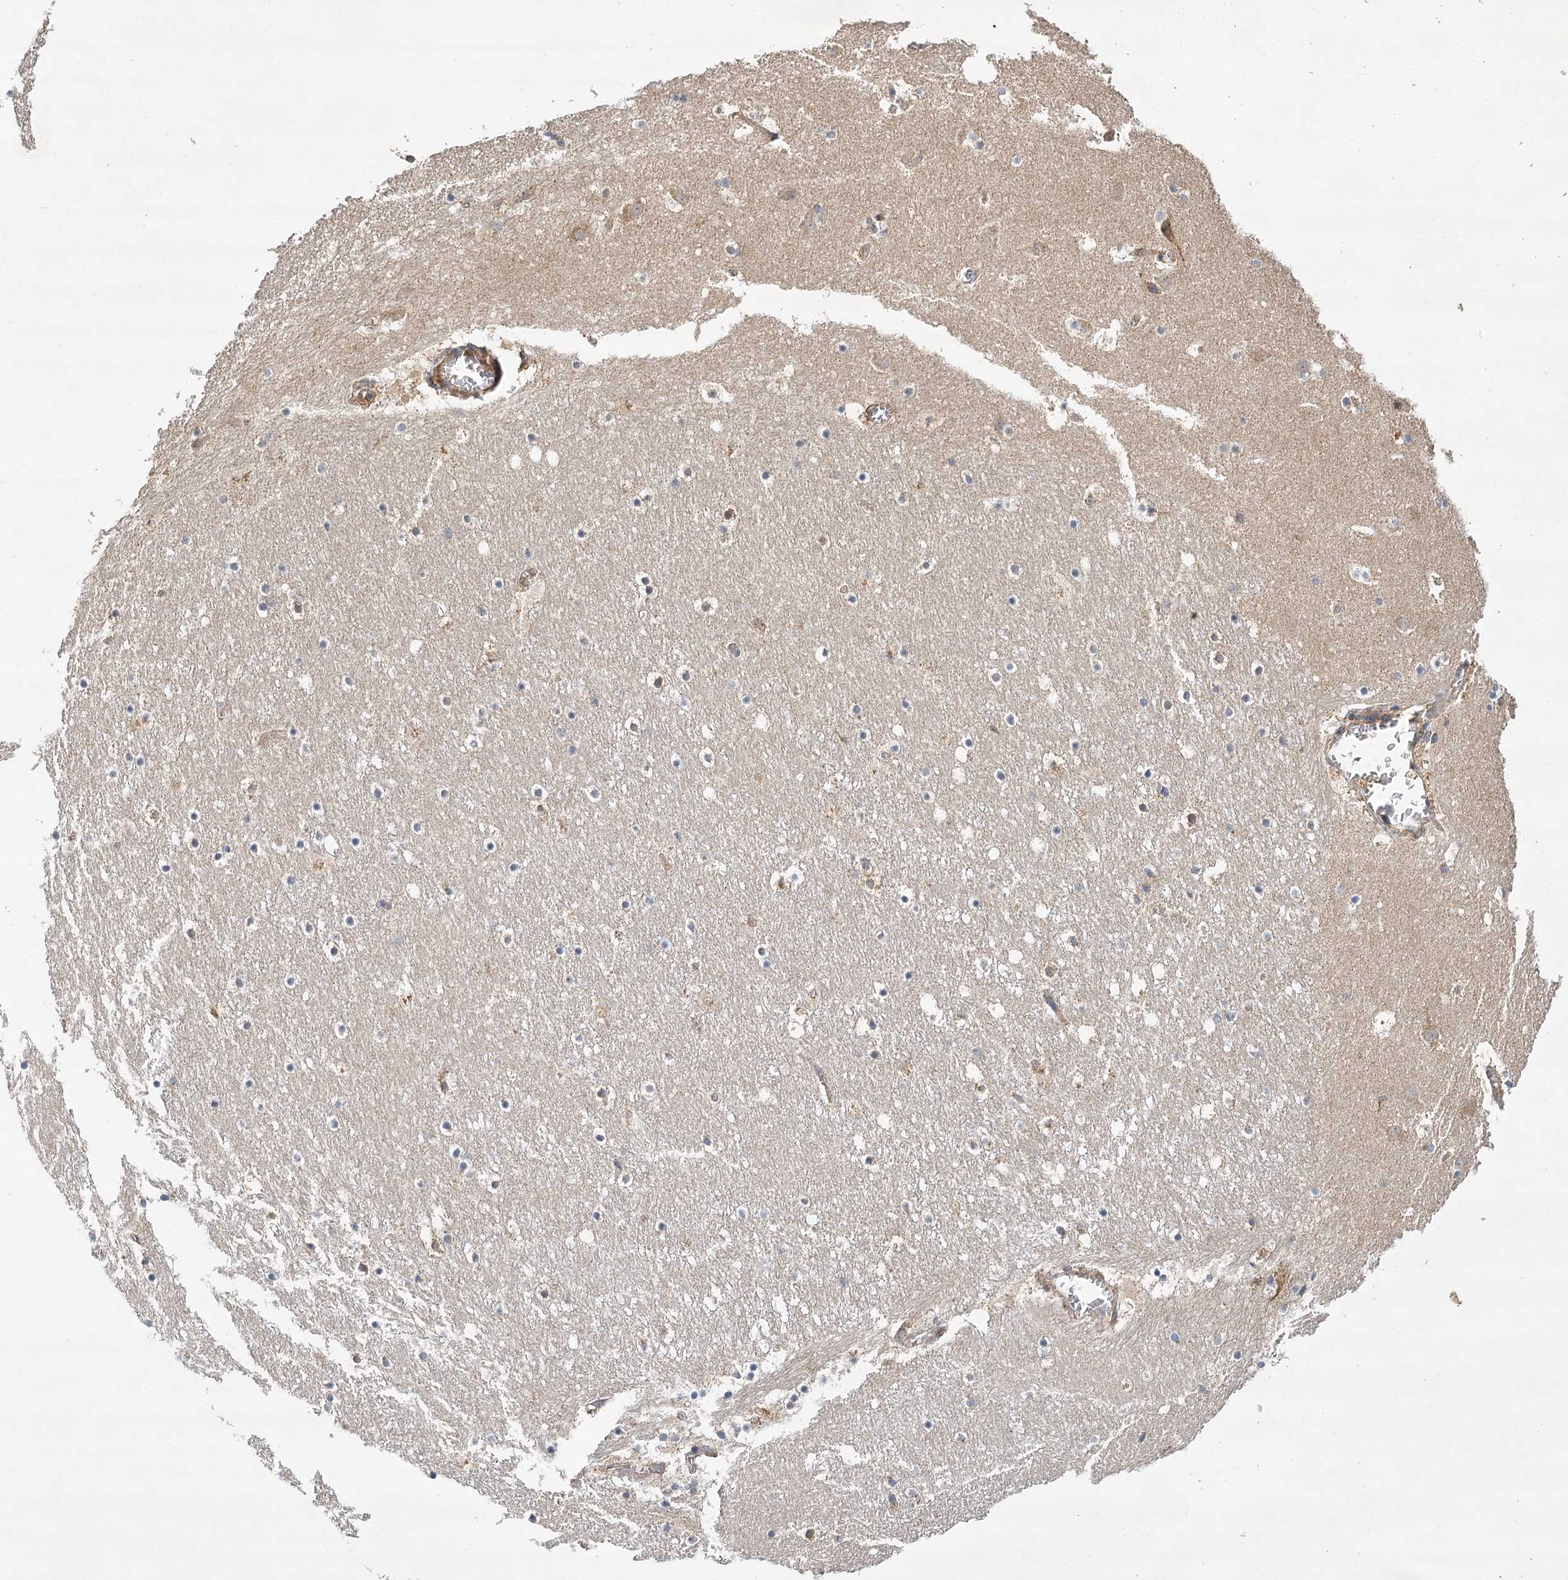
{"staining": {"intensity": "weak", "quantity": "<25%", "location": "cytoplasmic/membranous"}, "tissue": "caudate", "cell_type": "Glial cells", "image_type": "normal", "snomed": [{"axis": "morphology", "description": "Normal tissue, NOS"}, {"axis": "topography", "description": "Lateral ventricle wall"}], "caption": "DAB immunohistochemical staining of unremarkable caudate shows no significant positivity in glial cells.", "gene": "LSS", "patient": {"sex": "male", "age": 45}}